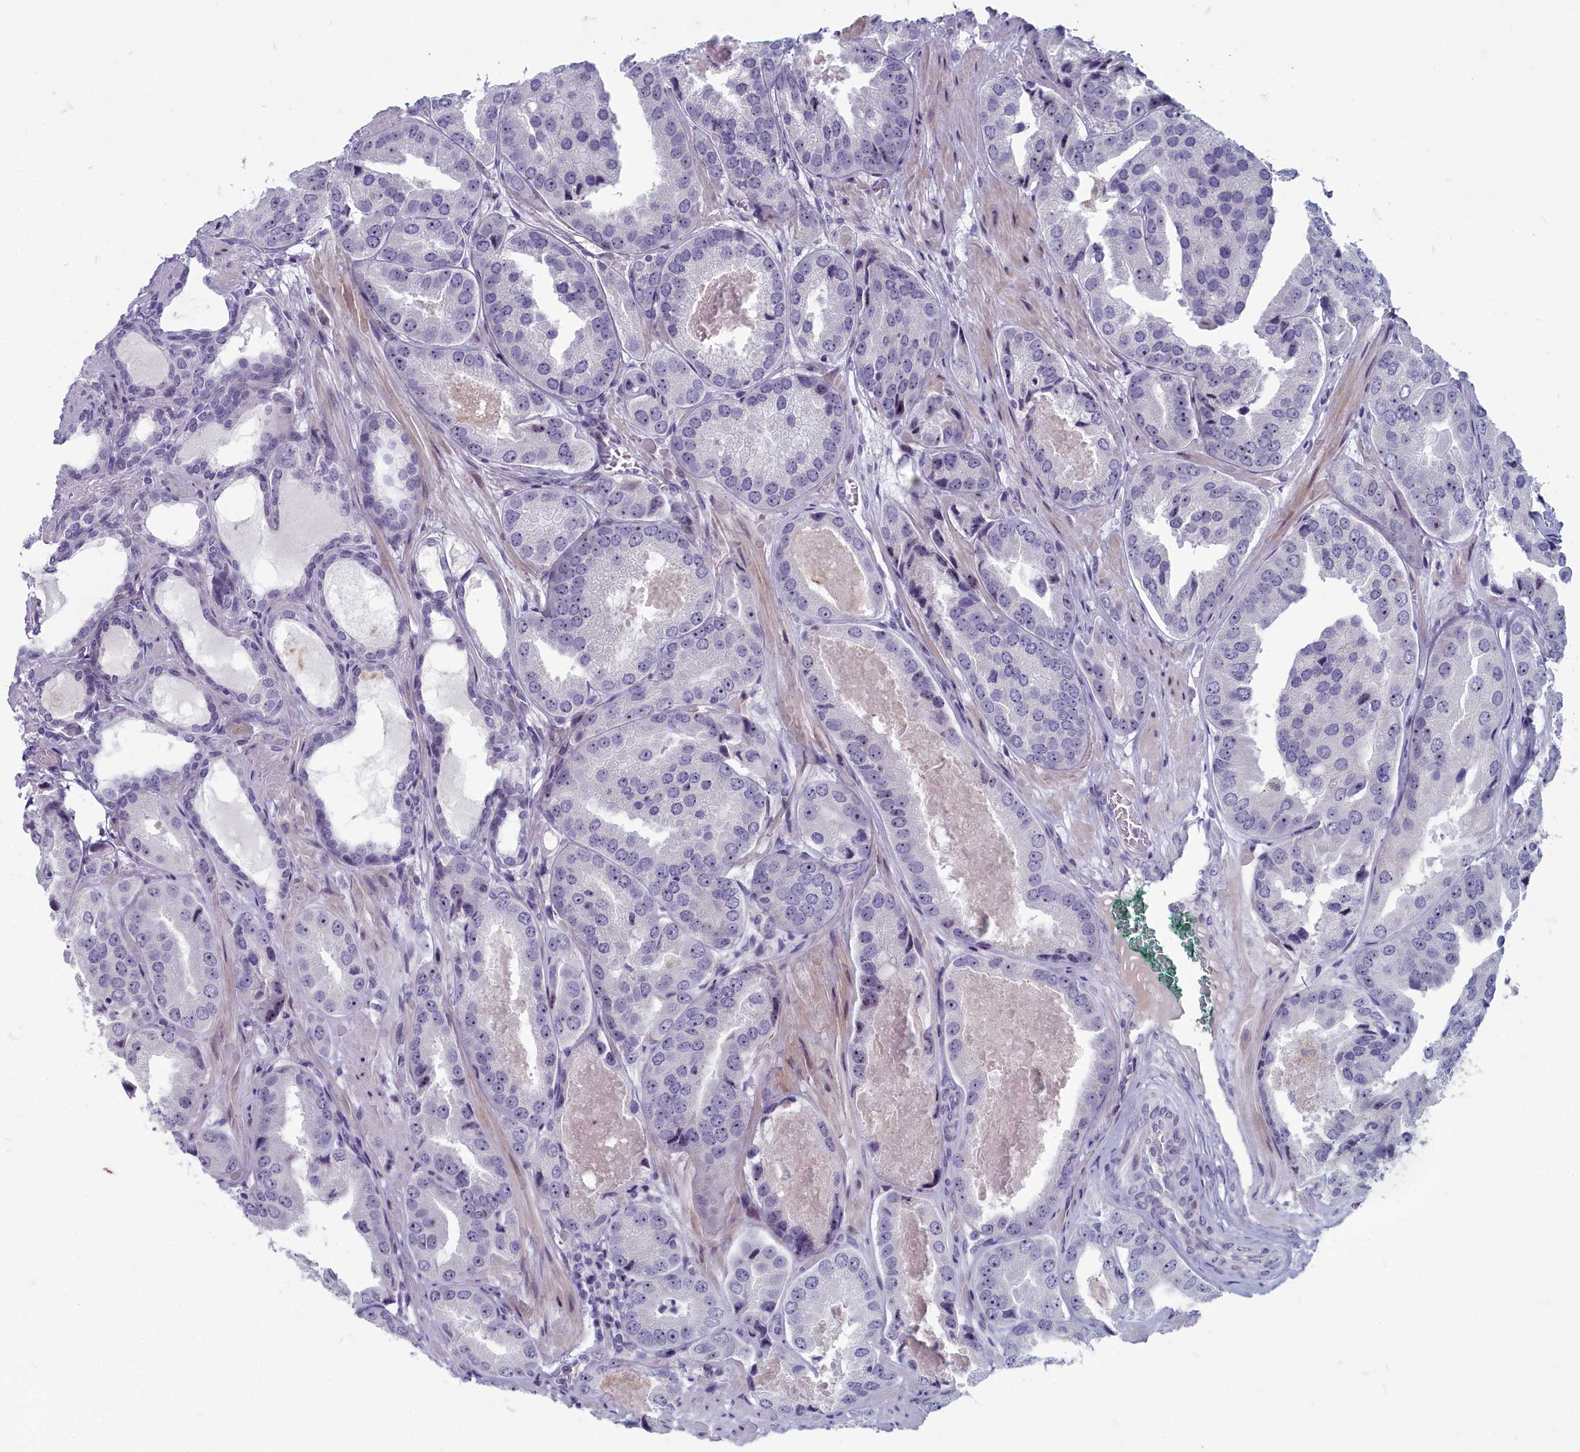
{"staining": {"intensity": "negative", "quantity": "none", "location": "none"}, "tissue": "prostate cancer", "cell_type": "Tumor cells", "image_type": "cancer", "snomed": [{"axis": "morphology", "description": "Adenocarcinoma, High grade"}, {"axis": "topography", "description": "Prostate"}], "caption": "This is an immunohistochemistry histopathology image of human prostate adenocarcinoma (high-grade). There is no expression in tumor cells.", "gene": "INSYN2A", "patient": {"sex": "male", "age": 63}}